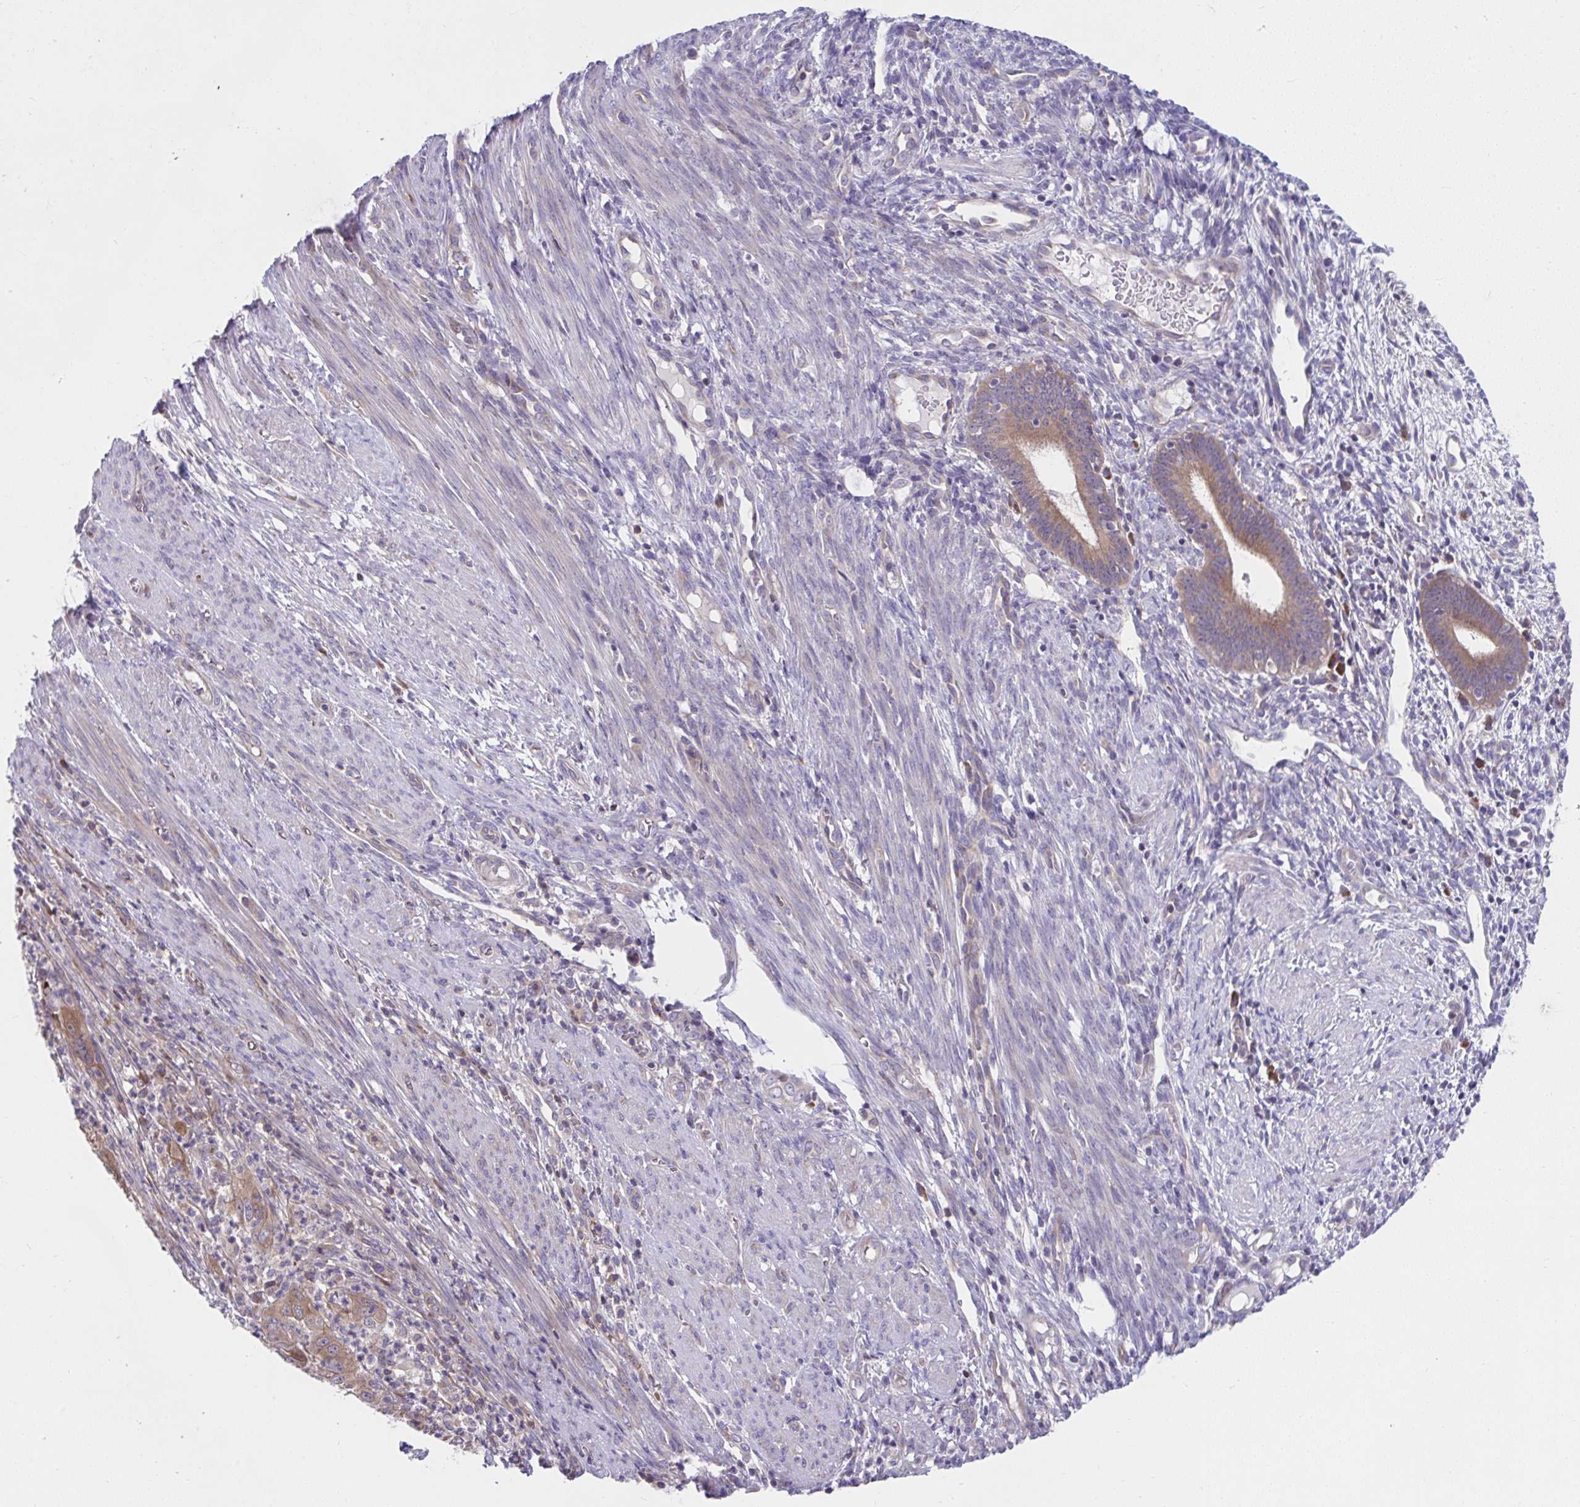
{"staining": {"intensity": "weak", "quantity": ">75%", "location": "cytoplasmic/membranous"}, "tissue": "endometrial cancer", "cell_type": "Tumor cells", "image_type": "cancer", "snomed": [{"axis": "morphology", "description": "Adenocarcinoma, NOS"}, {"axis": "topography", "description": "Endometrium"}], "caption": "About >75% of tumor cells in endometrial cancer reveal weak cytoplasmic/membranous protein expression as visualized by brown immunohistochemical staining.", "gene": "PCDHB7", "patient": {"sex": "female", "age": 51}}